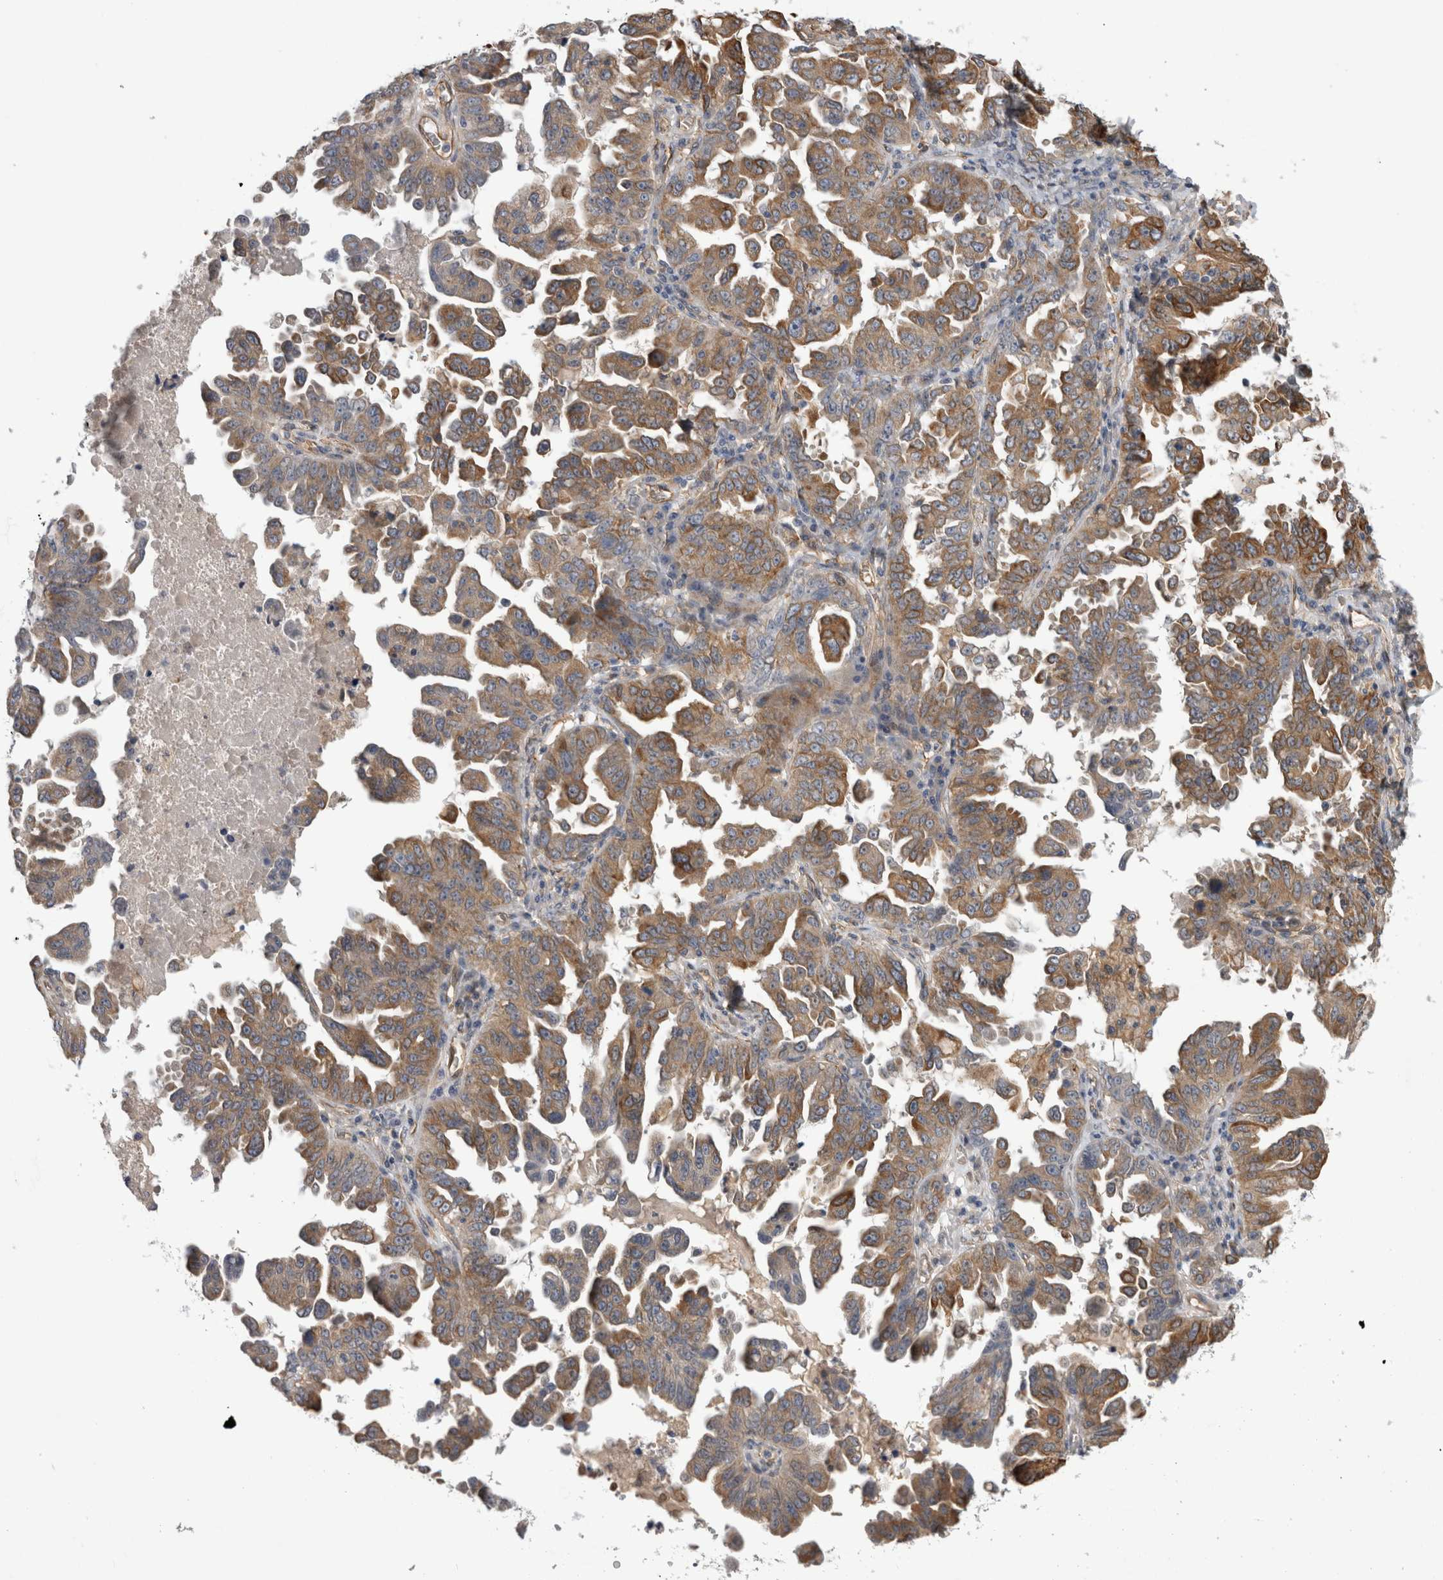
{"staining": {"intensity": "moderate", "quantity": ">75%", "location": "cytoplasmic/membranous"}, "tissue": "ovarian cancer", "cell_type": "Tumor cells", "image_type": "cancer", "snomed": [{"axis": "morphology", "description": "Carcinoma, endometroid"}, {"axis": "topography", "description": "Ovary"}], "caption": "The photomicrograph reveals a brown stain indicating the presence of a protein in the cytoplasmic/membranous of tumor cells in endometroid carcinoma (ovarian).", "gene": "ANKFY1", "patient": {"sex": "female", "age": 62}}